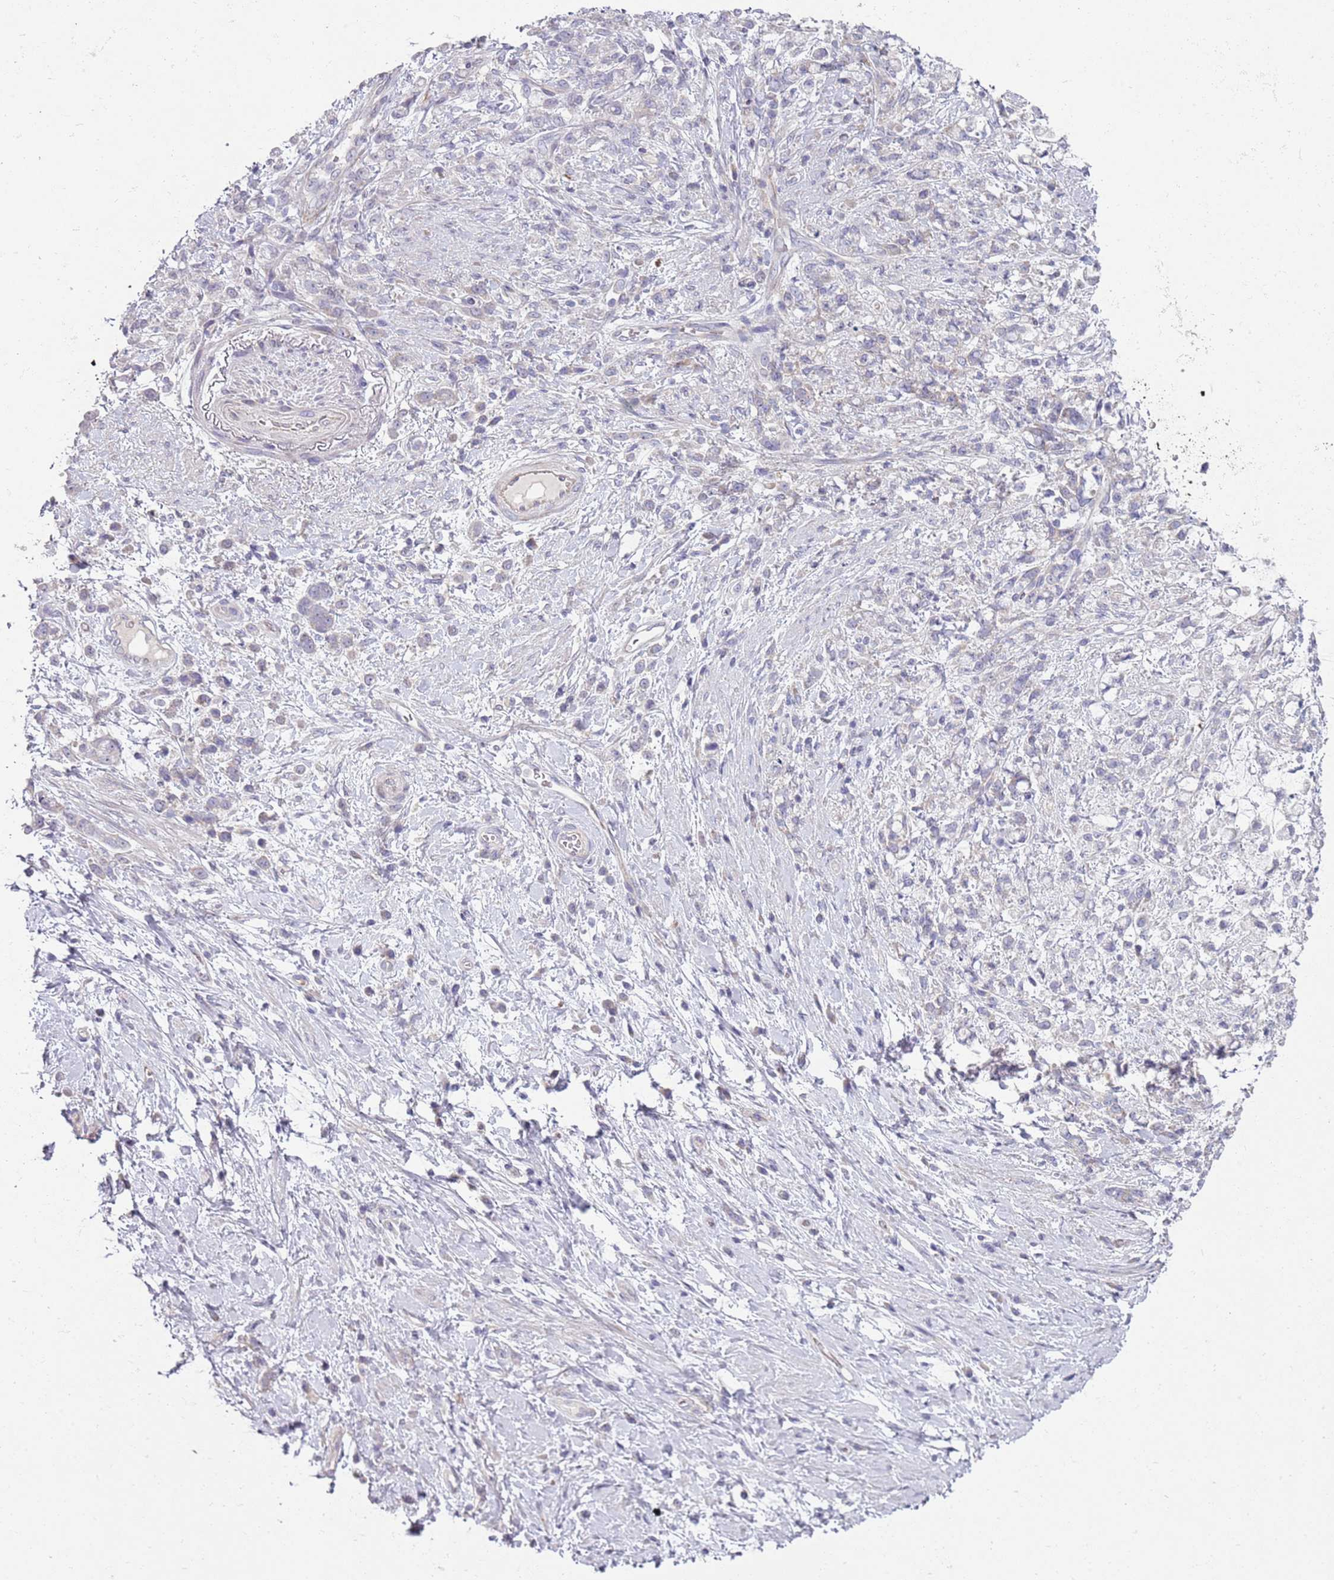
{"staining": {"intensity": "negative", "quantity": "none", "location": "none"}, "tissue": "stomach cancer", "cell_type": "Tumor cells", "image_type": "cancer", "snomed": [{"axis": "morphology", "description": "Adenocarcinoma, NOS"}, {"axis": "topography", "description": "Stomach"}], "caption": "Stomach cancer (adenocarcinoma) was stained to show a protein in brown. There is no significant staining in tumor cells. Brightfield microscopy of immunohistochemistry stained with DAB (3,3'-diaminobenzidine) (brown) and hematoxylin (blue), captured at high magnification.", "gene": "ZNF583", "patient": {"sex": "female", "age": 60}}